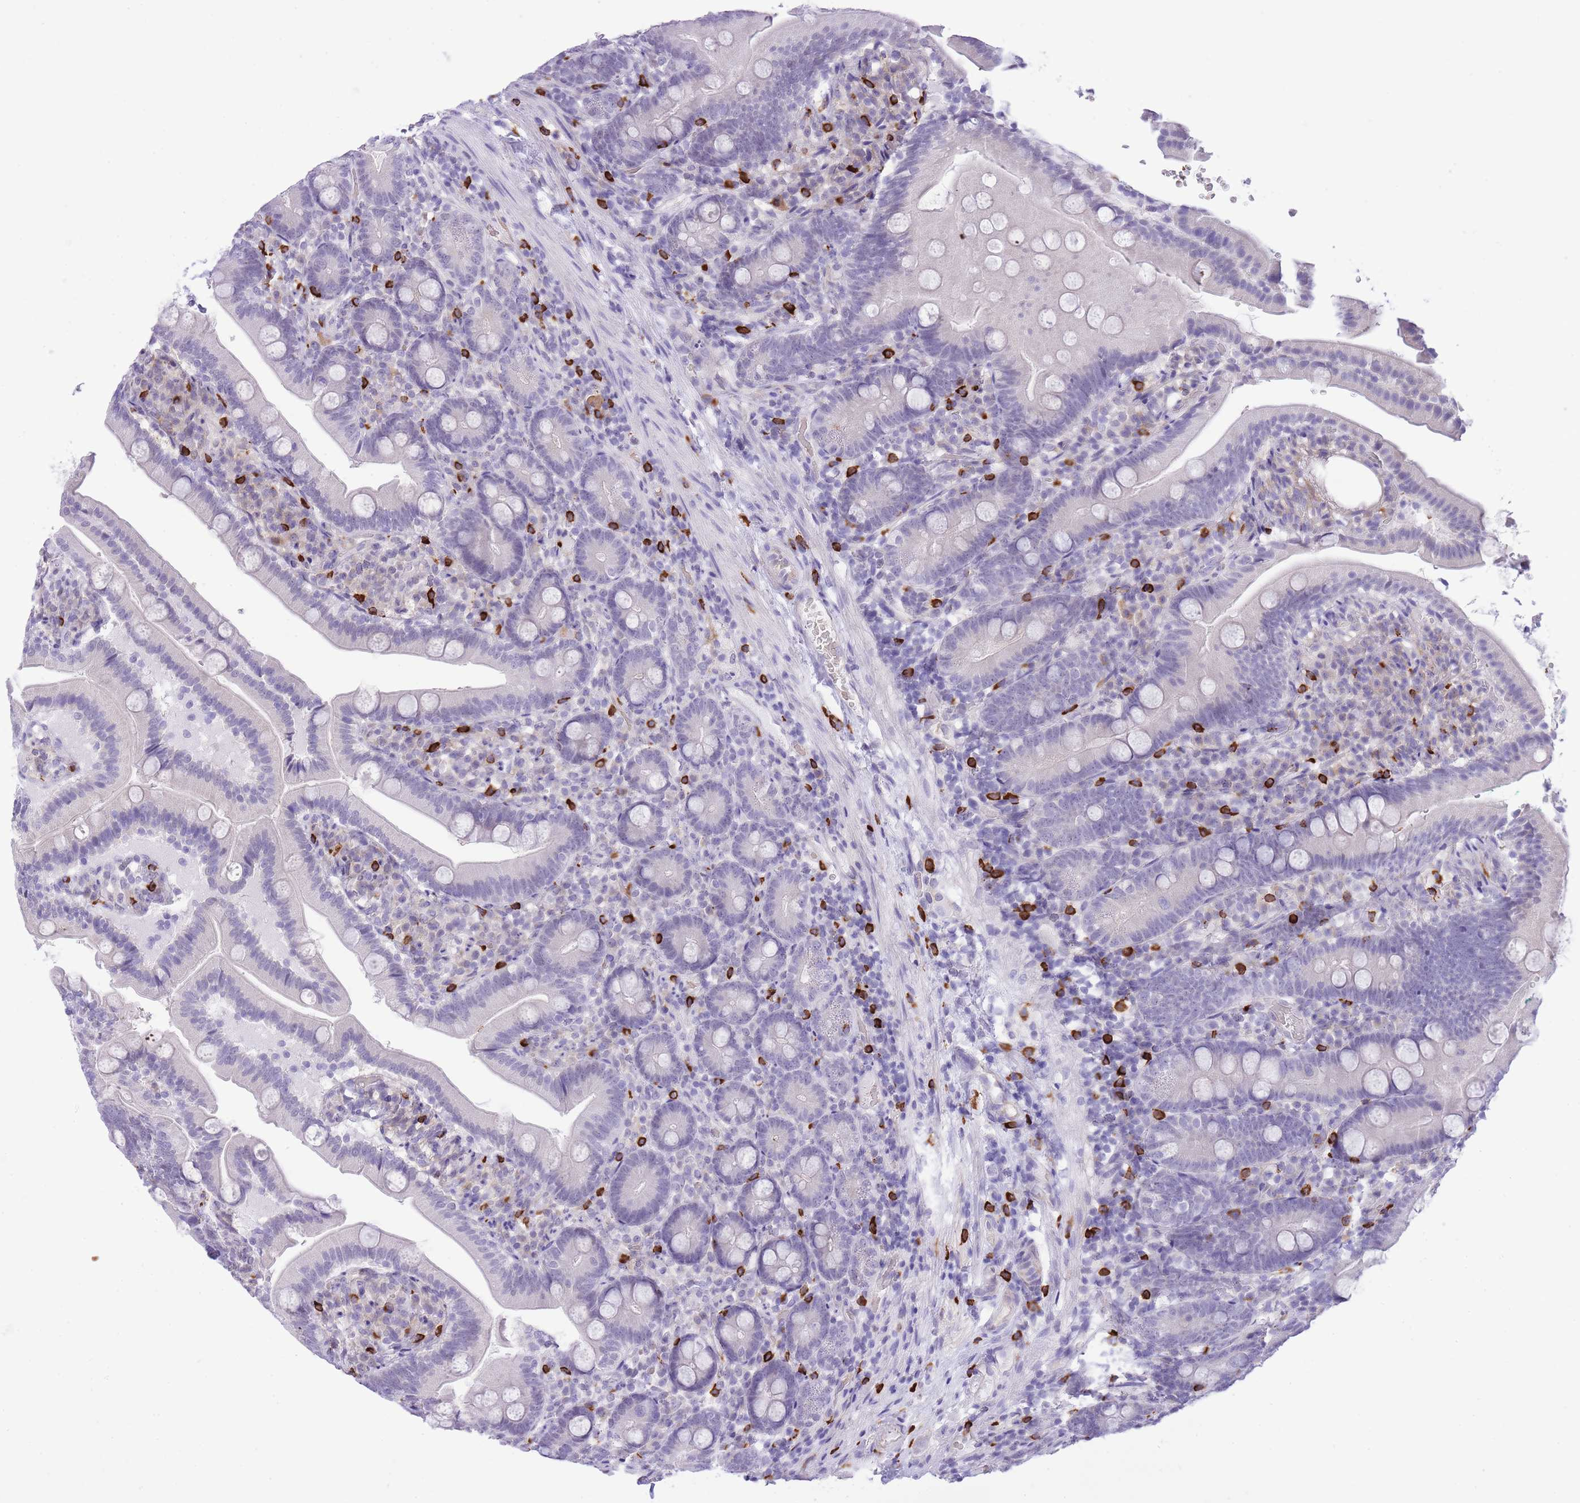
{"staining": {"intensity": "negative", "quantity": "none", "location": "none"}, "tissue": "duodenum", "cell_type": "Glandular cells", "image_type": "normal", "snomed": [{"axis": "morphology", "description": "Normal tissue, NOS"}, {"axis": "topography", "description": "Duodenum"}], "caption": "A photomicrograph of human duodenum is negative for staining in glandular cells.", "gene": "MEIOSIN", "patient": {"sex": "female", "age": 67}}